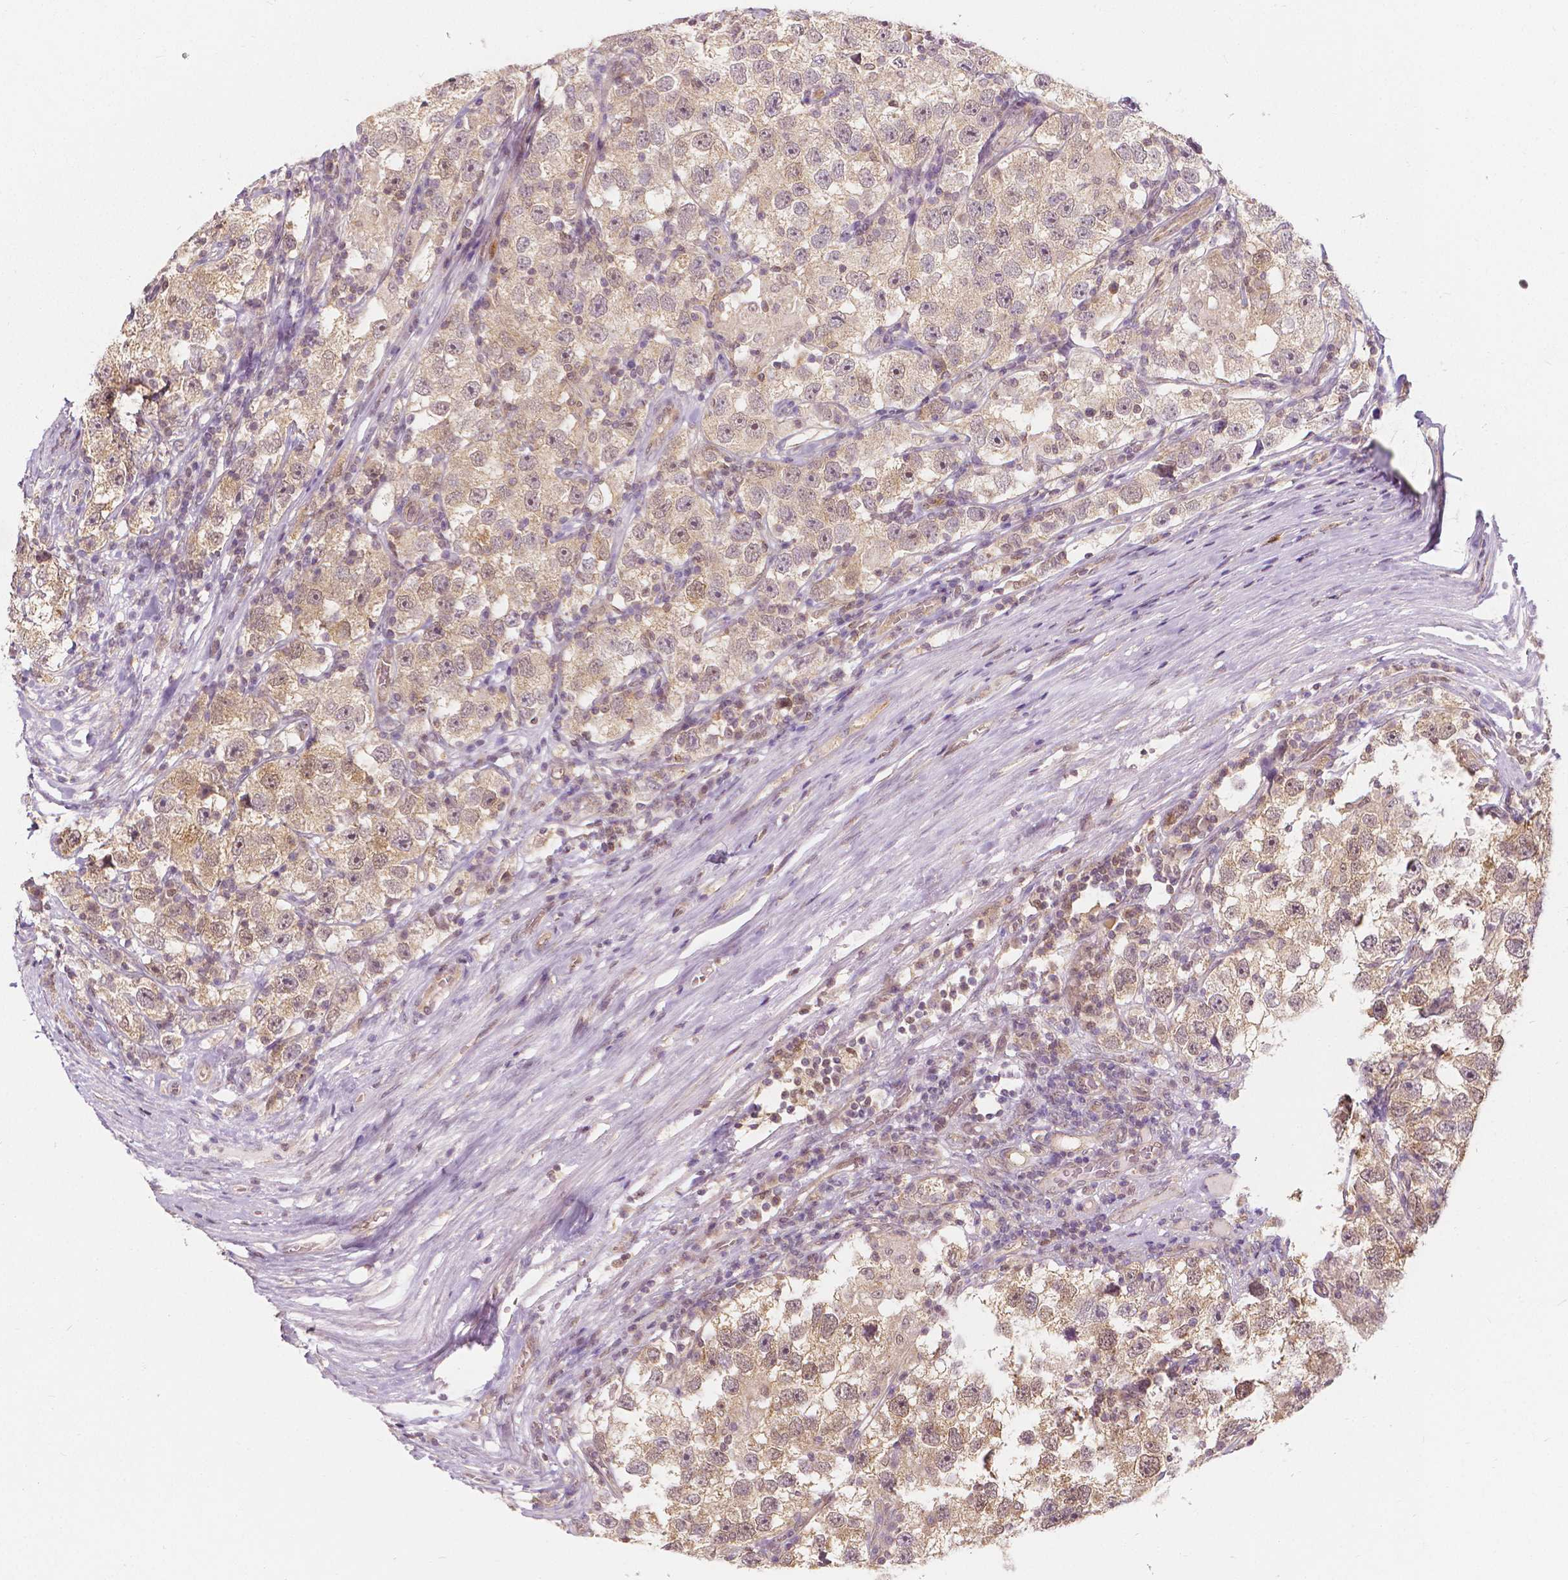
{"staining": {"intensity": "weak", "quantity": ">75%", "location": "cytoplasmic/membranous,nuclear"}, "tissue": "testis cancer", "cell_type": "Tumor cells", "image_type": "cancer", "snomed": [{"axis": "morphology", "description": "Seminoma, NOS"}, {"axis": "topography", "description": "Testis"}], "caption": "An immunohistochemistry histopathology image of tumor tissue is shown. Protein staining in brown highlights weak cytoplasmic/membranous and nuclear positivity in testis cancer (seminoma) within tumor cells.", "gene": "NAPRT", "patient": {"sex": "male", "age": 26}}